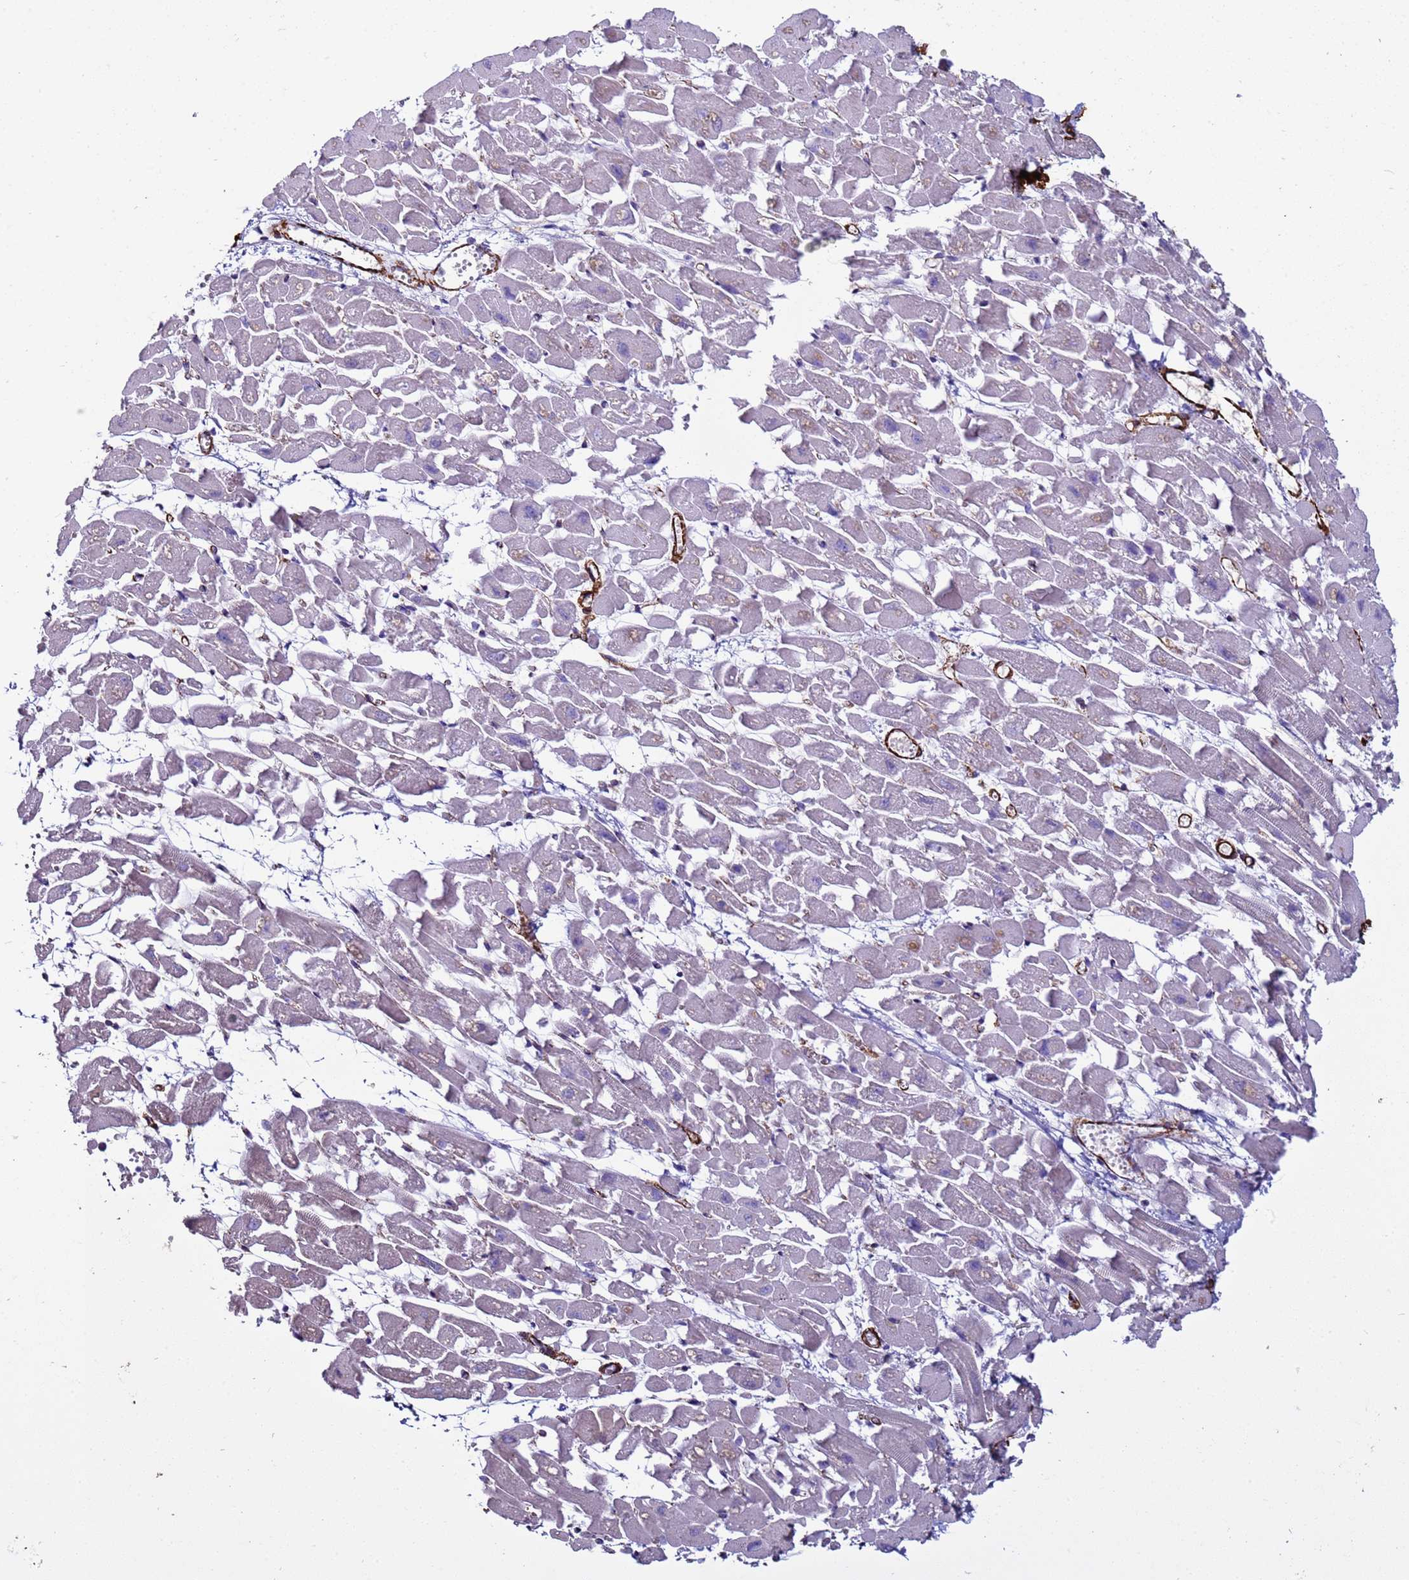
{"staining": {"intensity": "negative", "quantity": "none", "location": "none"}, "tissue": "heart muscle", "cell_type": "Cardiomyocytes", "image_type": "normal", "snomed": [{"axis": "morphology", "description": "Normal tissue, NOS"}, {"axis": "topography", "description": "Heart"}], "caption": "Immunohistochemical staining of normal human heart muscle shows no significant staining in cardiomyocytes. The staining is performed using DAB brown chromogen with nuclei counter-stained in using hematoxylin.", "gene": "RABL2A", "patient": {"sex": "female", "age": 64}}